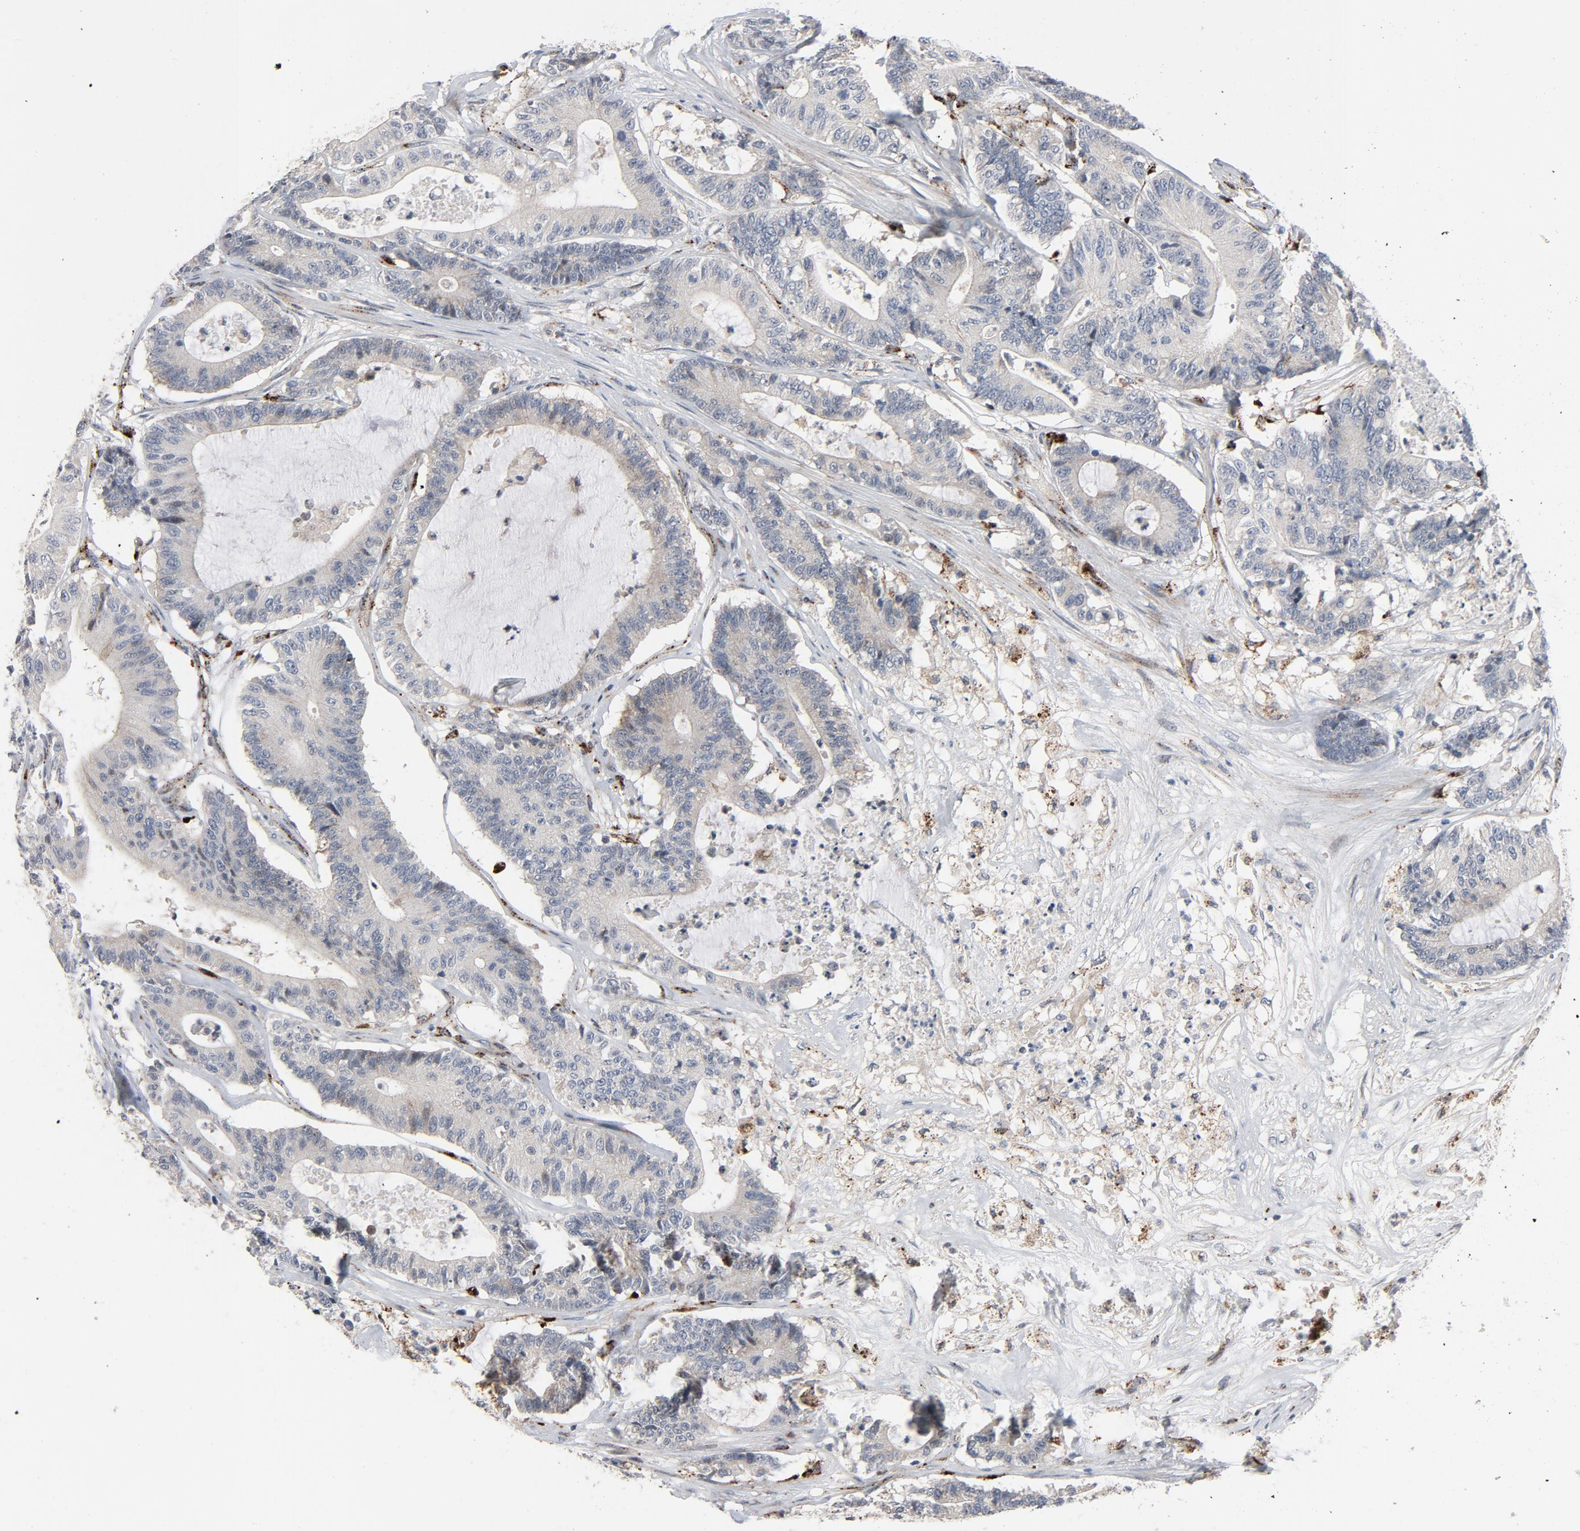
{"staining": {"intensity": "negative", "quantity": "none", "location": "none"}, "tissue": "colorectal cancer", "cell_type": "Tumor cells", "image_type": "cancer", "snomed": [{"axis": "morphology", "description": "Adenocarcinoma, NOS"}, {"axis": "topography", "description": "Colon"}], "caption": "This micrograph is of adenocarcinoma (colorectal) stained with IHC to label a protein in brown with the nuclei are counter-stained blue. There is no positivity in tumor cells. The staining is performed using DAB (3,3'-diaminobenzidine) brown chromogen with nuclei counter-stained in using hematoxylin.", "gene": "AKT2", "patient": {"sex": "female", "age": 84}}